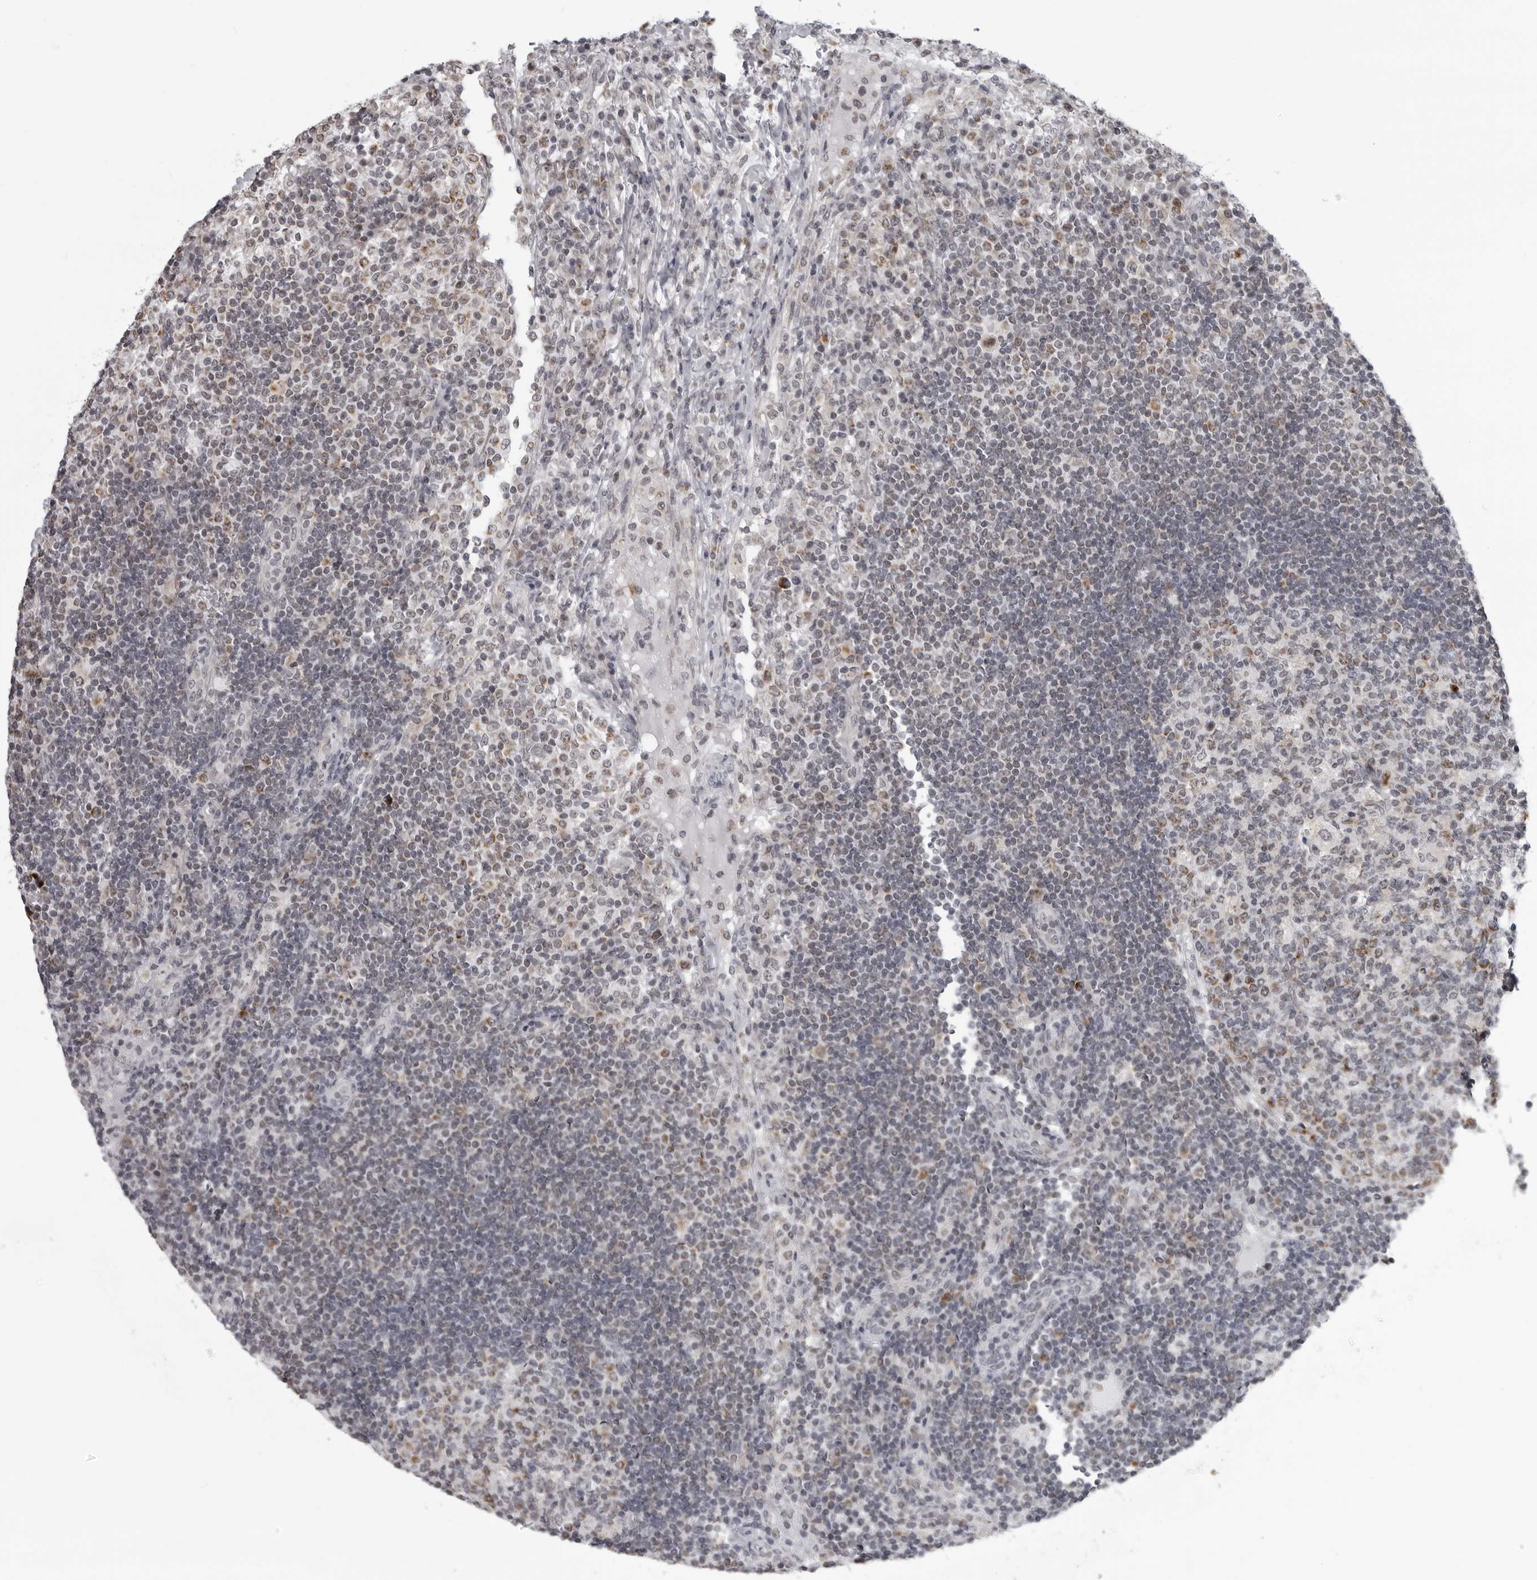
{"staining": {"intensity": "moderate", "quantity": "<25%", "location": "cytoplasmic/membranous"}, "tissue": "lymph node", "cell_type": "Germinal center cells", "image_type": "normal", "snomed": [{"axis": "morphology", "description": "Normal tissue, NOS"}, {"axis": "topography", "description": "Lymph node"}], "caption": "A histopathology image of human lymph node stained for a protein shows moderate cytoplasmic/membranous brown staining in germinal center cells.", "gene": "RTCA", "patient": {"sex": "female", "age": 53}}